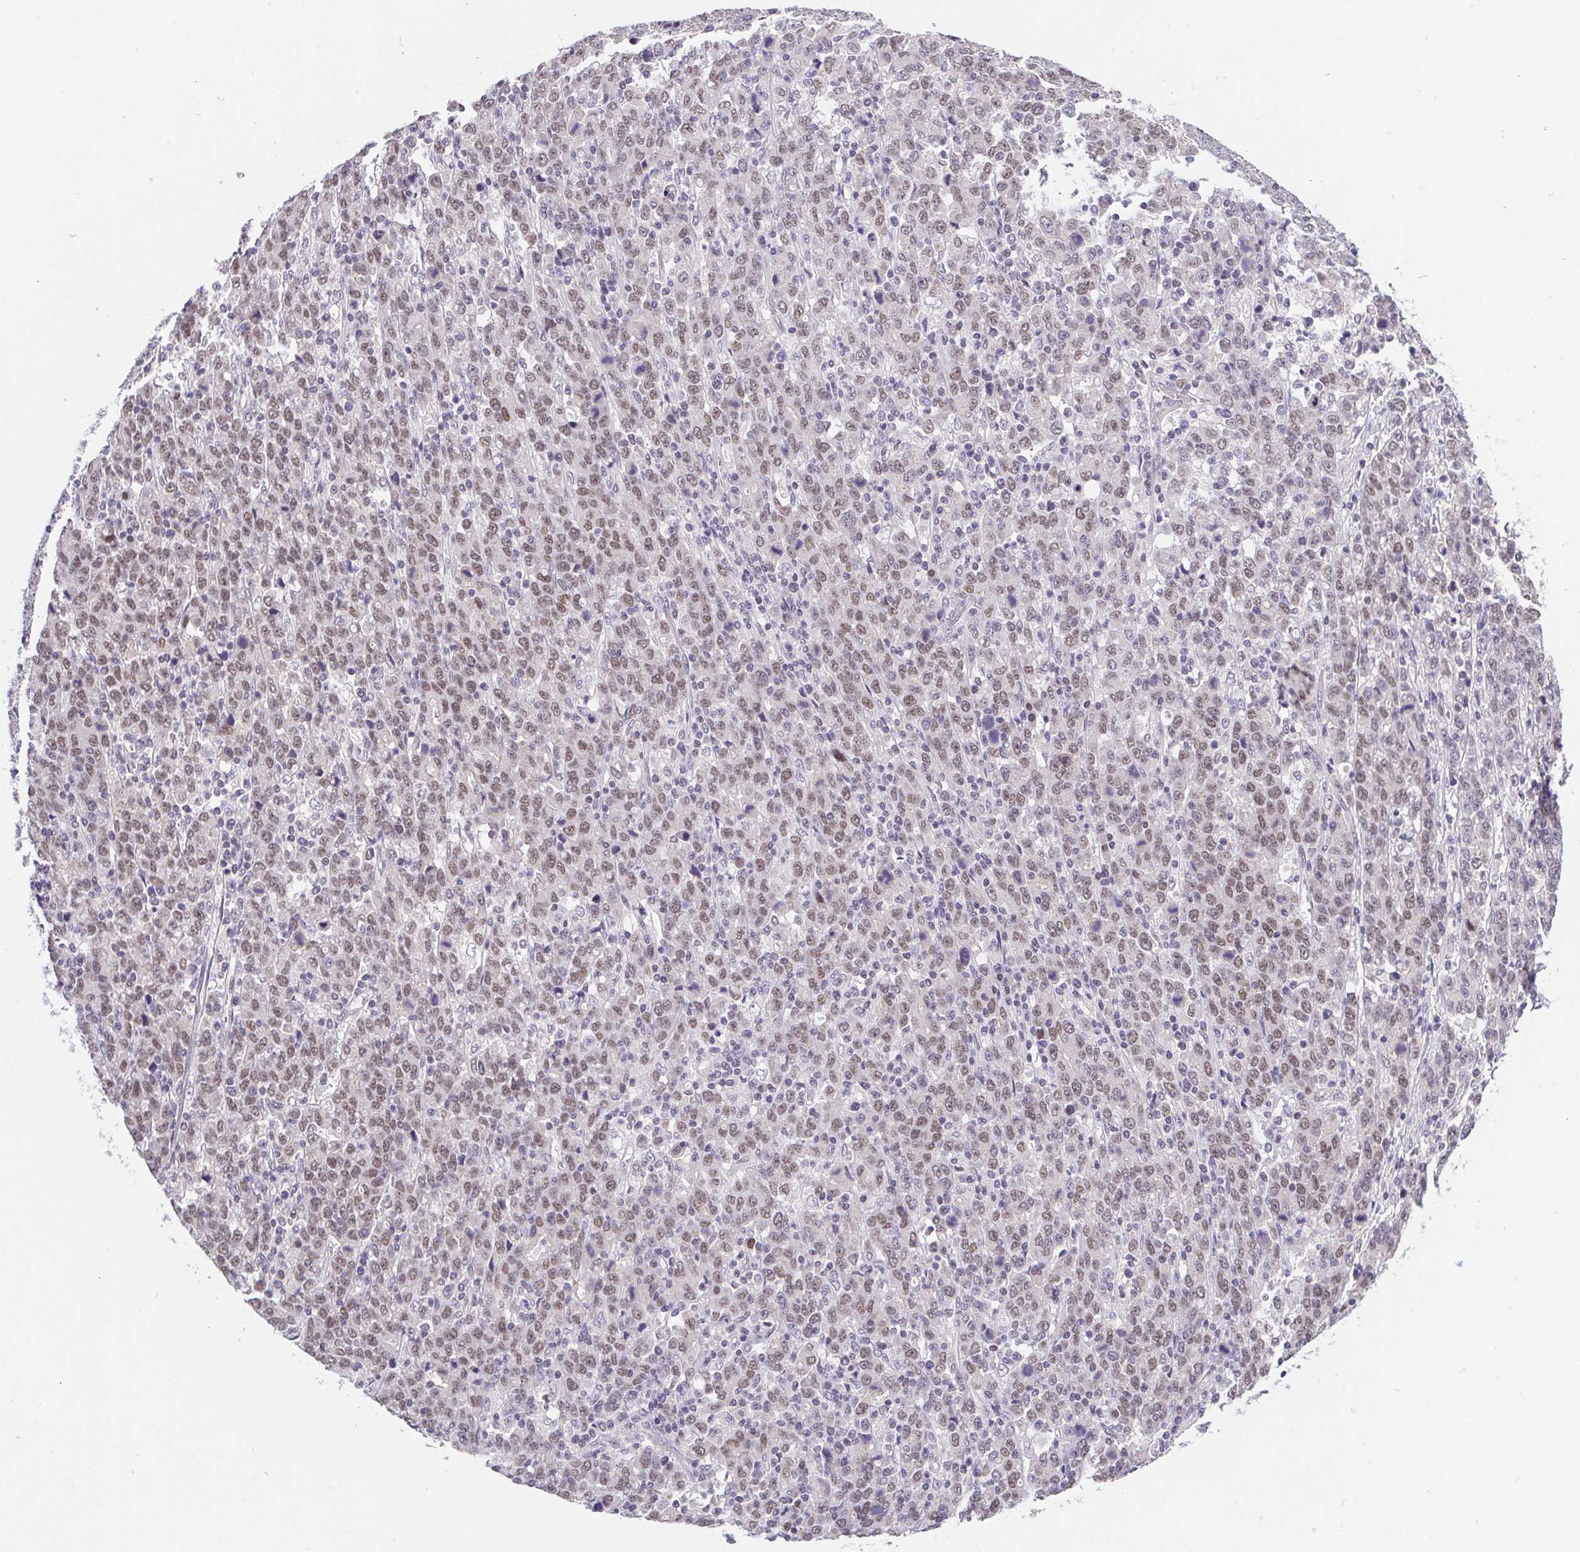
{"staining": {"intensity": "weak", "quantity": "25%-75%", "location": "nuclear"}, "tissue": "stomach cancer", "cell_type": "Tumor cells", "image_type": "cancer", "snomed": [{"axis": "morphology", "description": "Adenocarcinoma, NOS"}, {"axis": "topography", "description": "Stomach, upper"}], "caption": "Weak nuclear expression is appreciated in approximately 25%-75% of tumor cells in stomach adenocarcinoma. (Stains: DAB (3,3'-diaminobenzidine) in brown, nuclei in blue, Microscopy: brightfield microscopy at high magnification).", "gene": "POU2F1", "patient": {"sex": "male", "age": 69}}